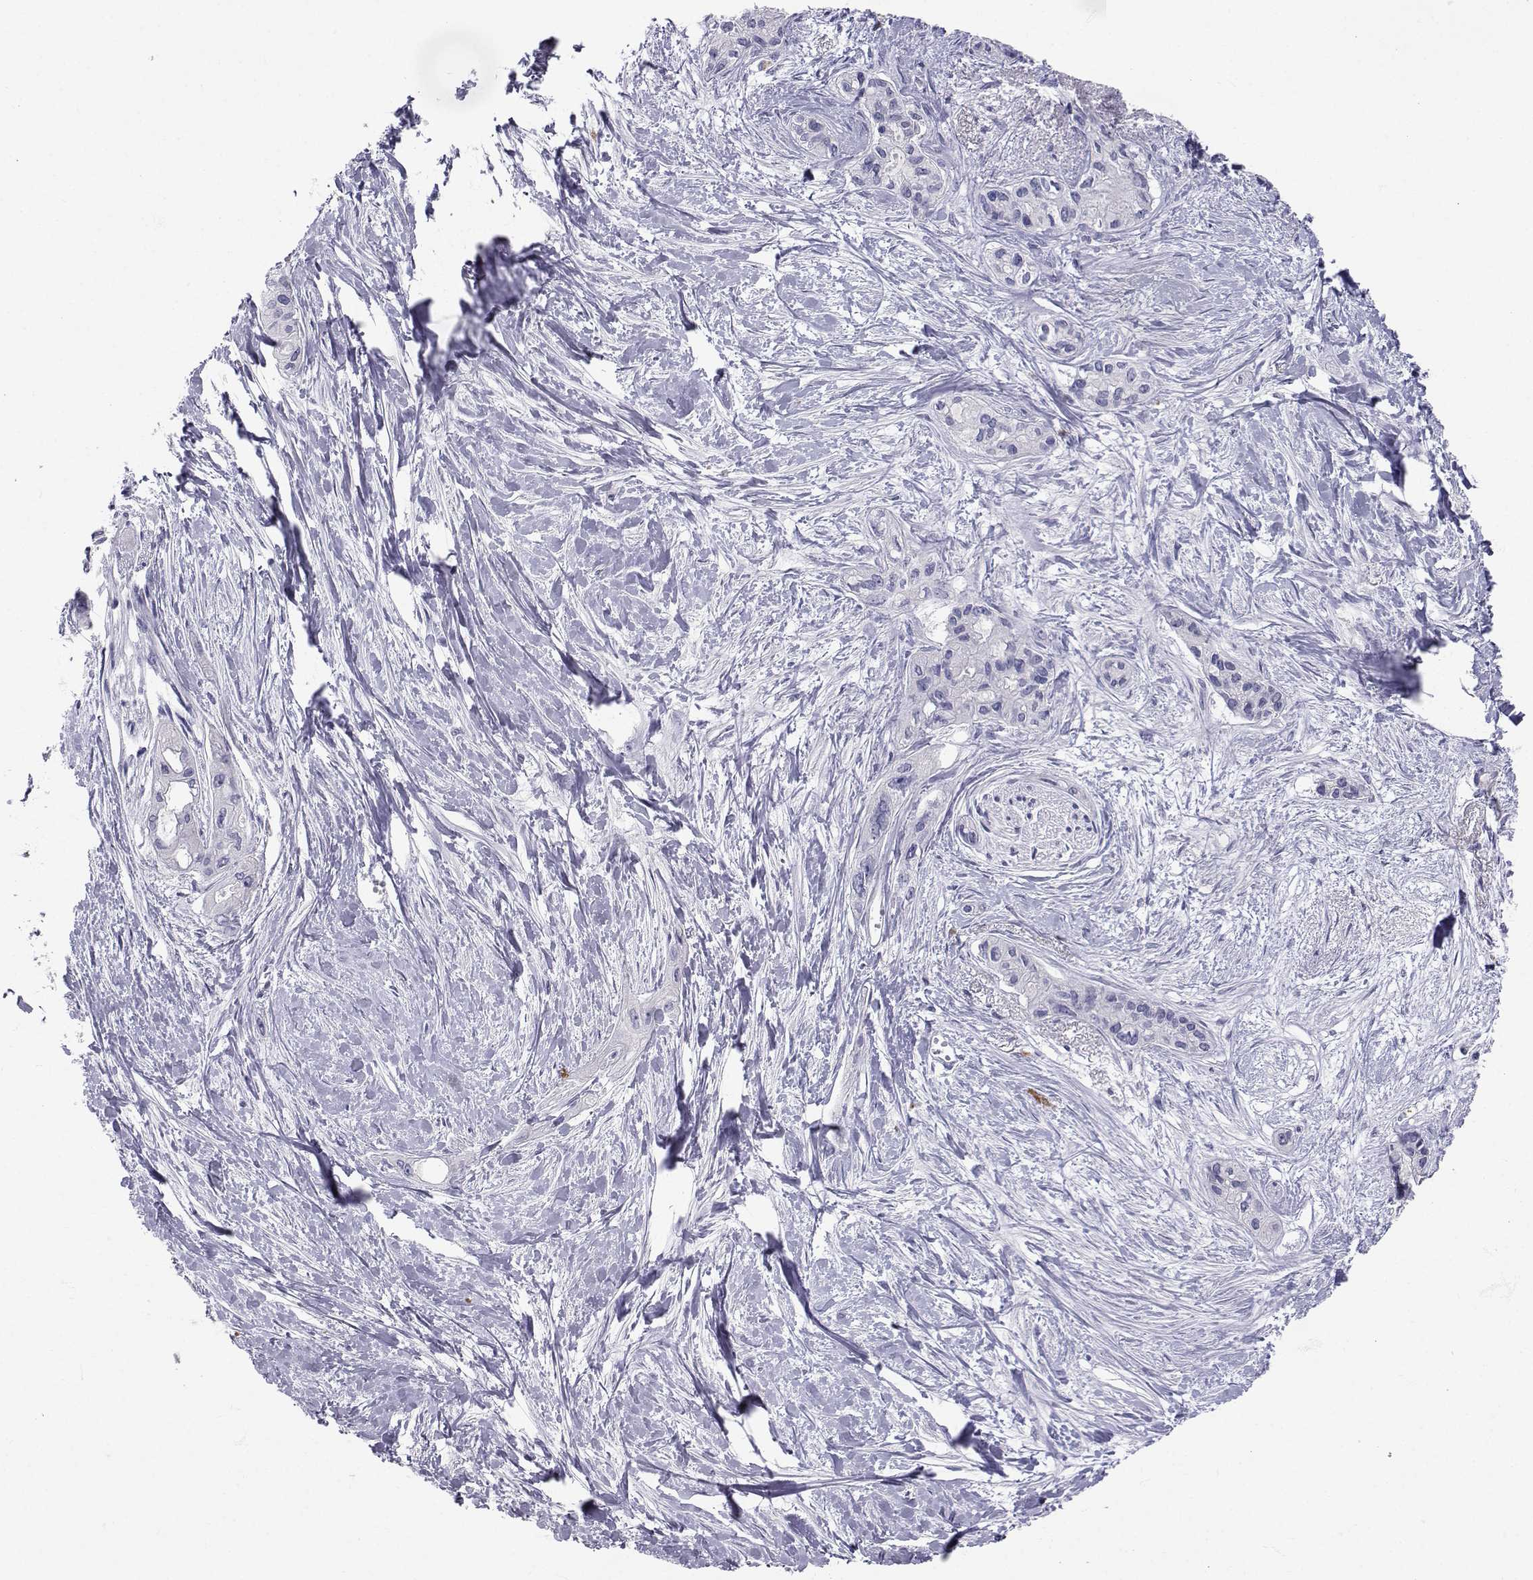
{"staining": {"intensity": "negative", "quantity": "none", "location": "none"}, "tissue": "pancreatic cancer", "cell_type": "Tumor cells", "image_type": "cancer", "snomed": [{"axis": "morphology", "description": "Adenocarcinoma, NOS"}, {"axis": "topography", "description": "Pancreas"}], "caption": "Immunohistochemical staining of human pancreatic cancer displays no significant staining in tumor cells. (DAB IHC visualized using brightfield microscopy, high magnification).", "gene": "SLC6A3", "patient": {"sex": "female", "age": 50}}